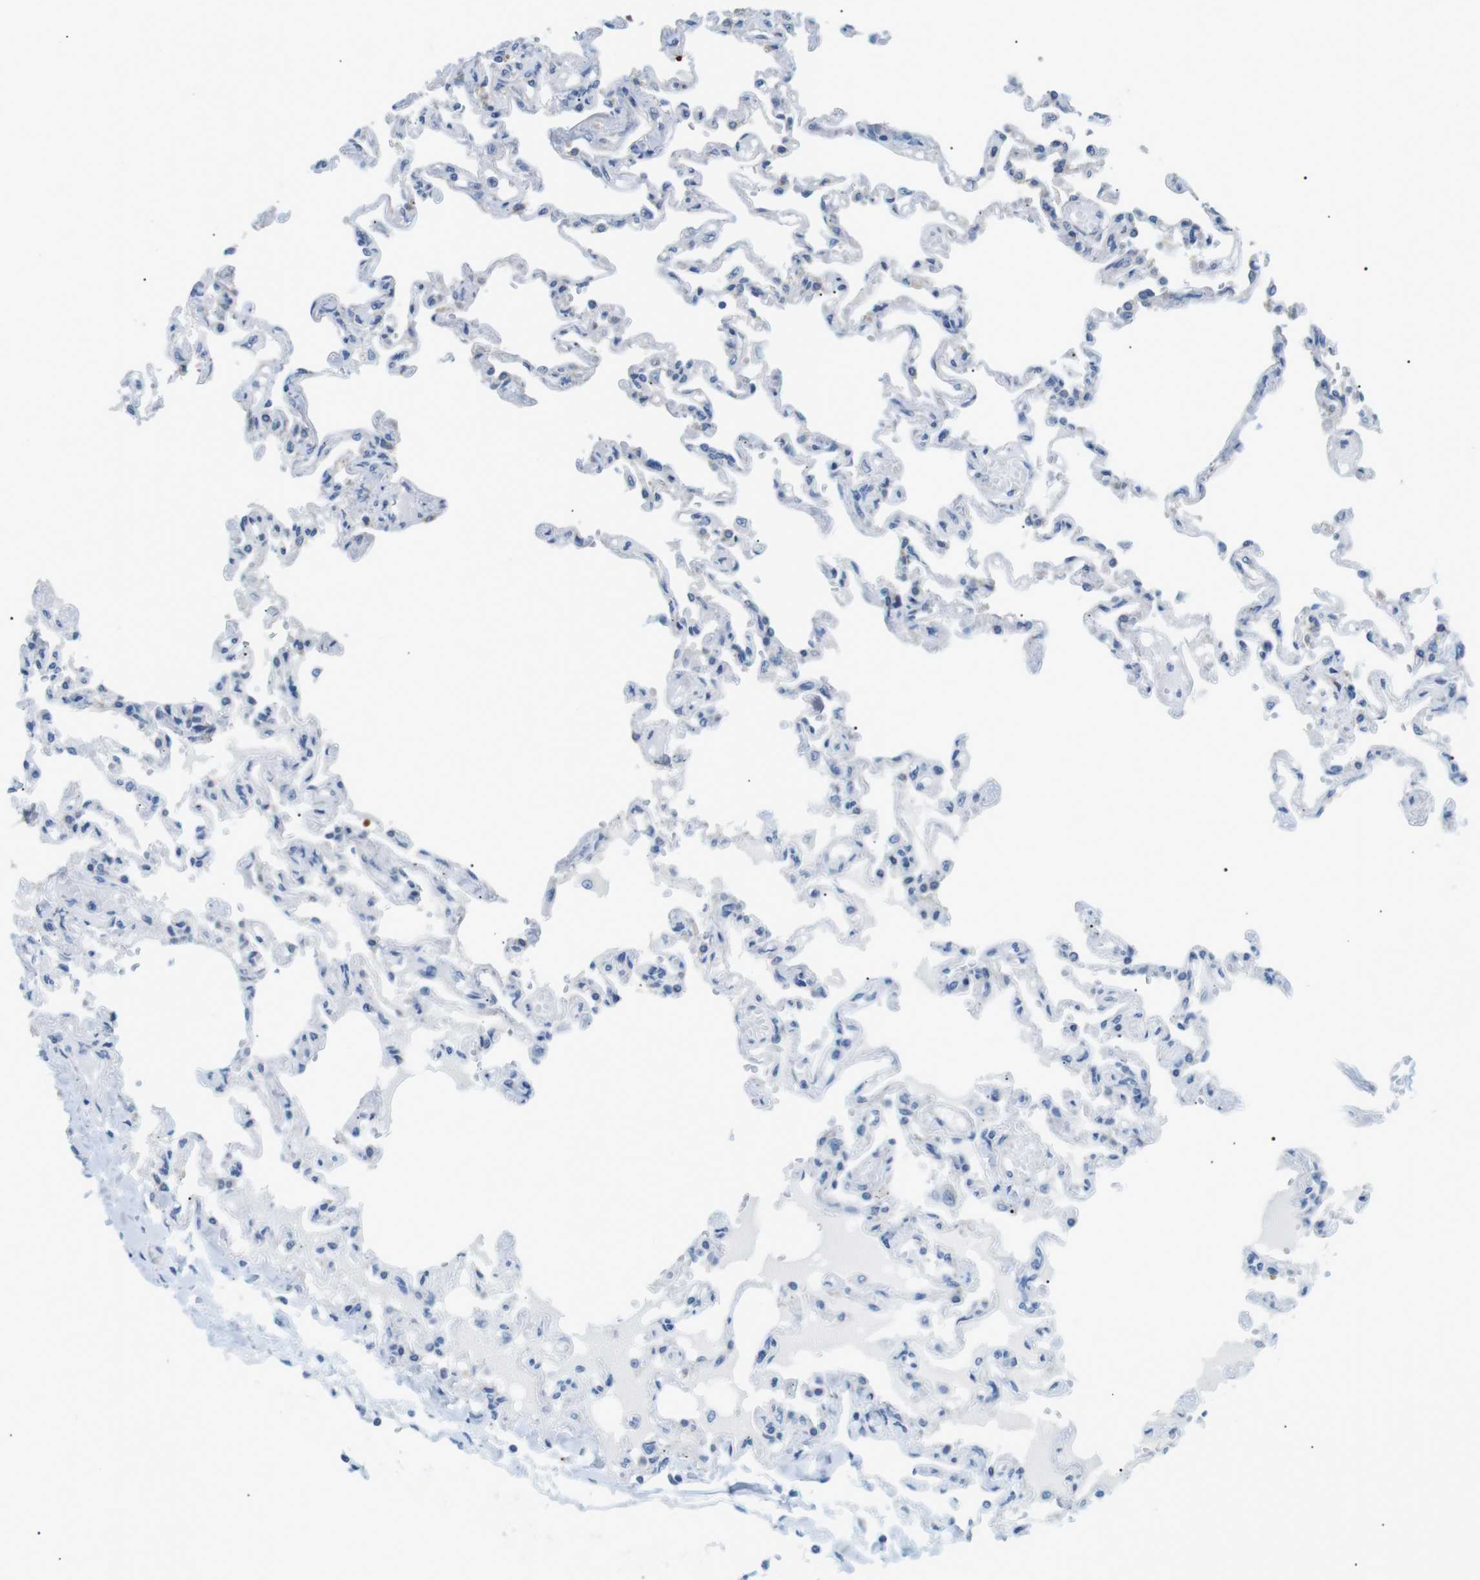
{"staining": {"intensity": "negative", "quantity": "none", "location": "none"}, "tissue": "lung", "cell_type": "Alveolar cells", "image_type": "normal", "snomed": [{"axis": "morphology", "description": "Normal tissue, NOS"}, {"axis": "topography", "description": "Lung"}], "caption": "High power microscopy histopathology image of an immunohistochemistry (IHC) image of normal lung, revealing no significant positivity in alveolar cells. (DAB (3,3'-diaminobenzidine) immunohistochemistry (IHC) visualized using brightfield microscopy, high magnification).", "gene": "MTARC2", "patient": {"sex": "male", "age": 21}}